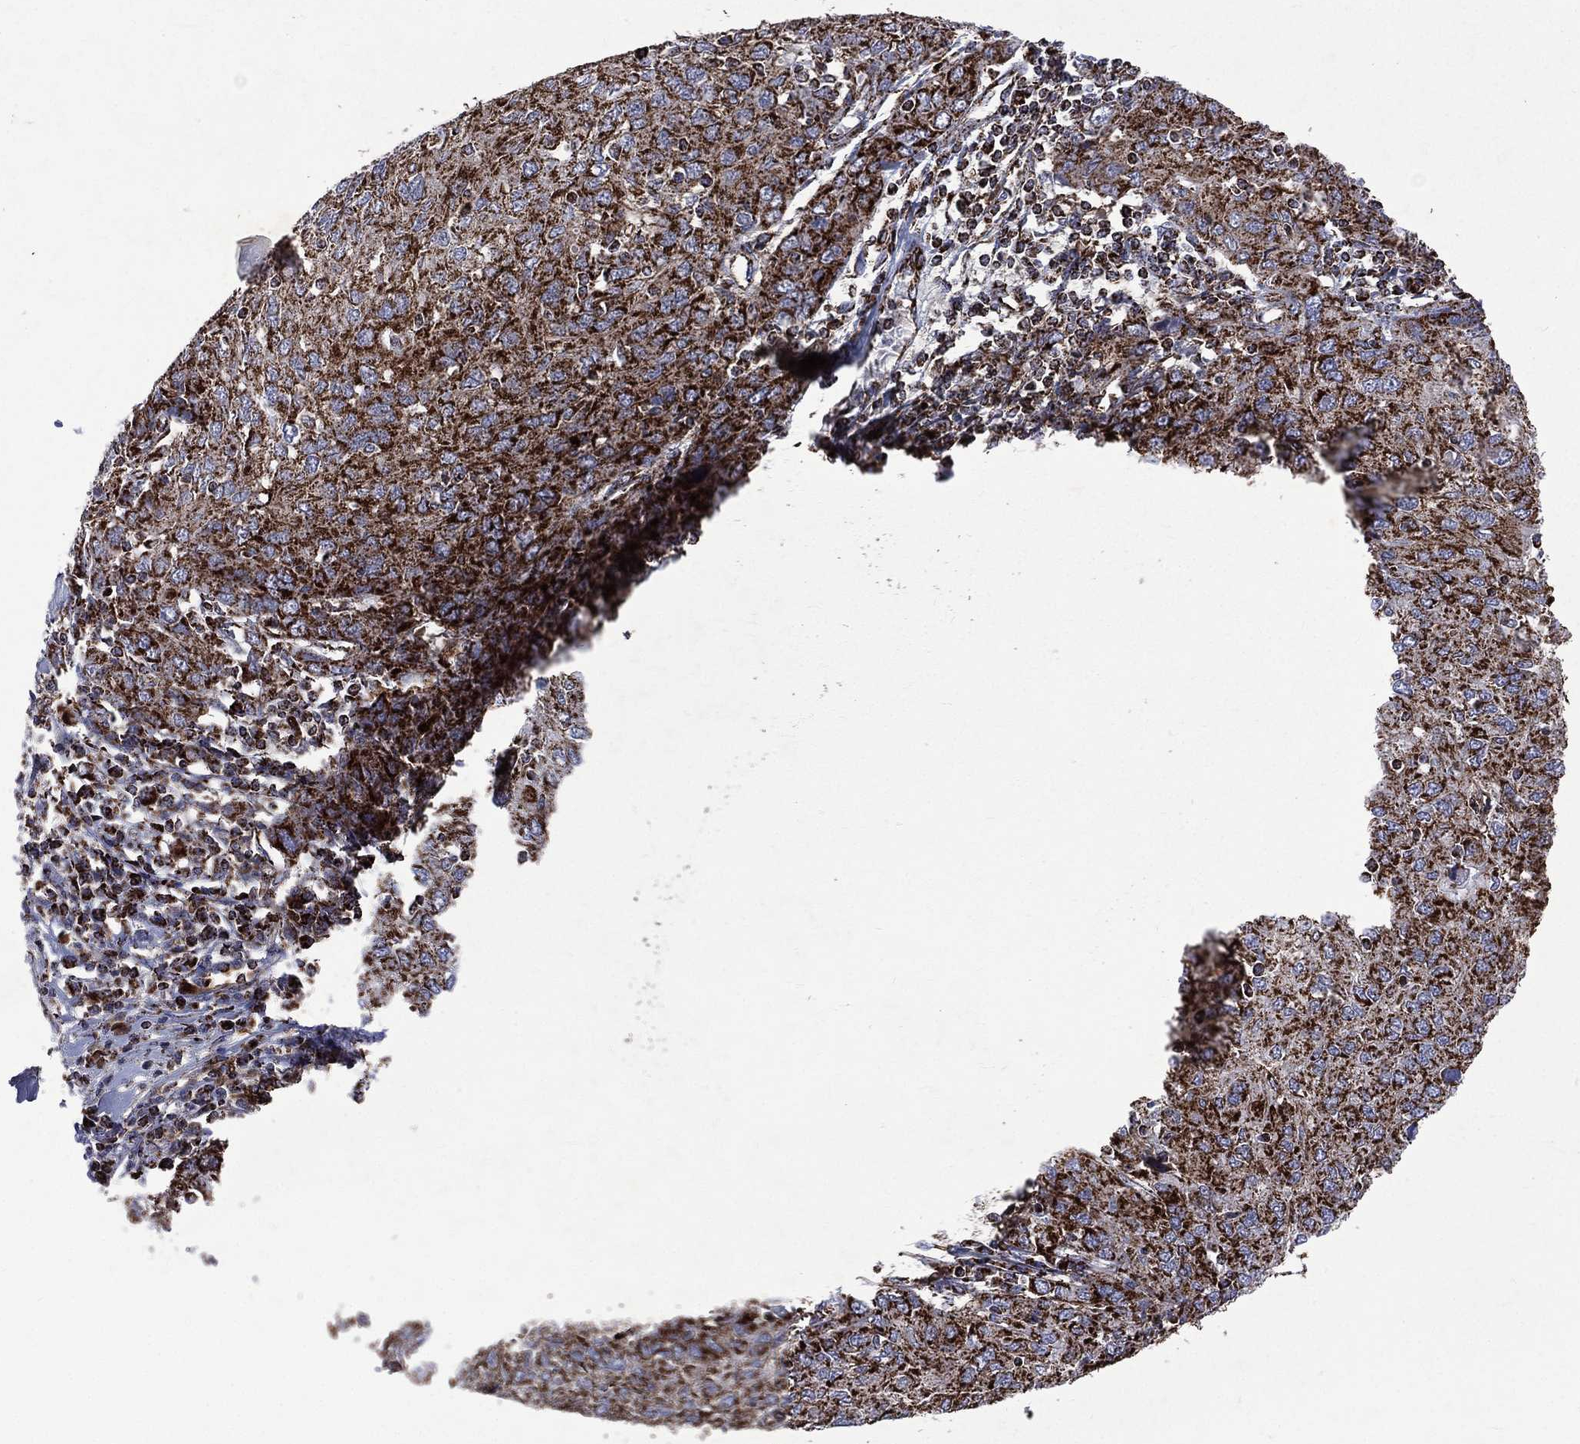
{"staining": {"intensity": "strong", "quantity": ">75%", "location": "cytoplasmic/membranous"}, "tissue": "ovarian cancer", "cell_type": "Tumor cells", "image_type": "cancer", "snomed": [{"axis": "morphology", "description": "Carcinoma, endometroid"}, {"axis": "topography", "description": "Ovary"}], "caption": "The immunohistochemical stain labels strong cytoplasmic/membranous expression in tumor cells of endometroid carcinoma (ovarian) tissue.", "gene": "GOT2", "patient": {"sex": "female", "age": 50}}